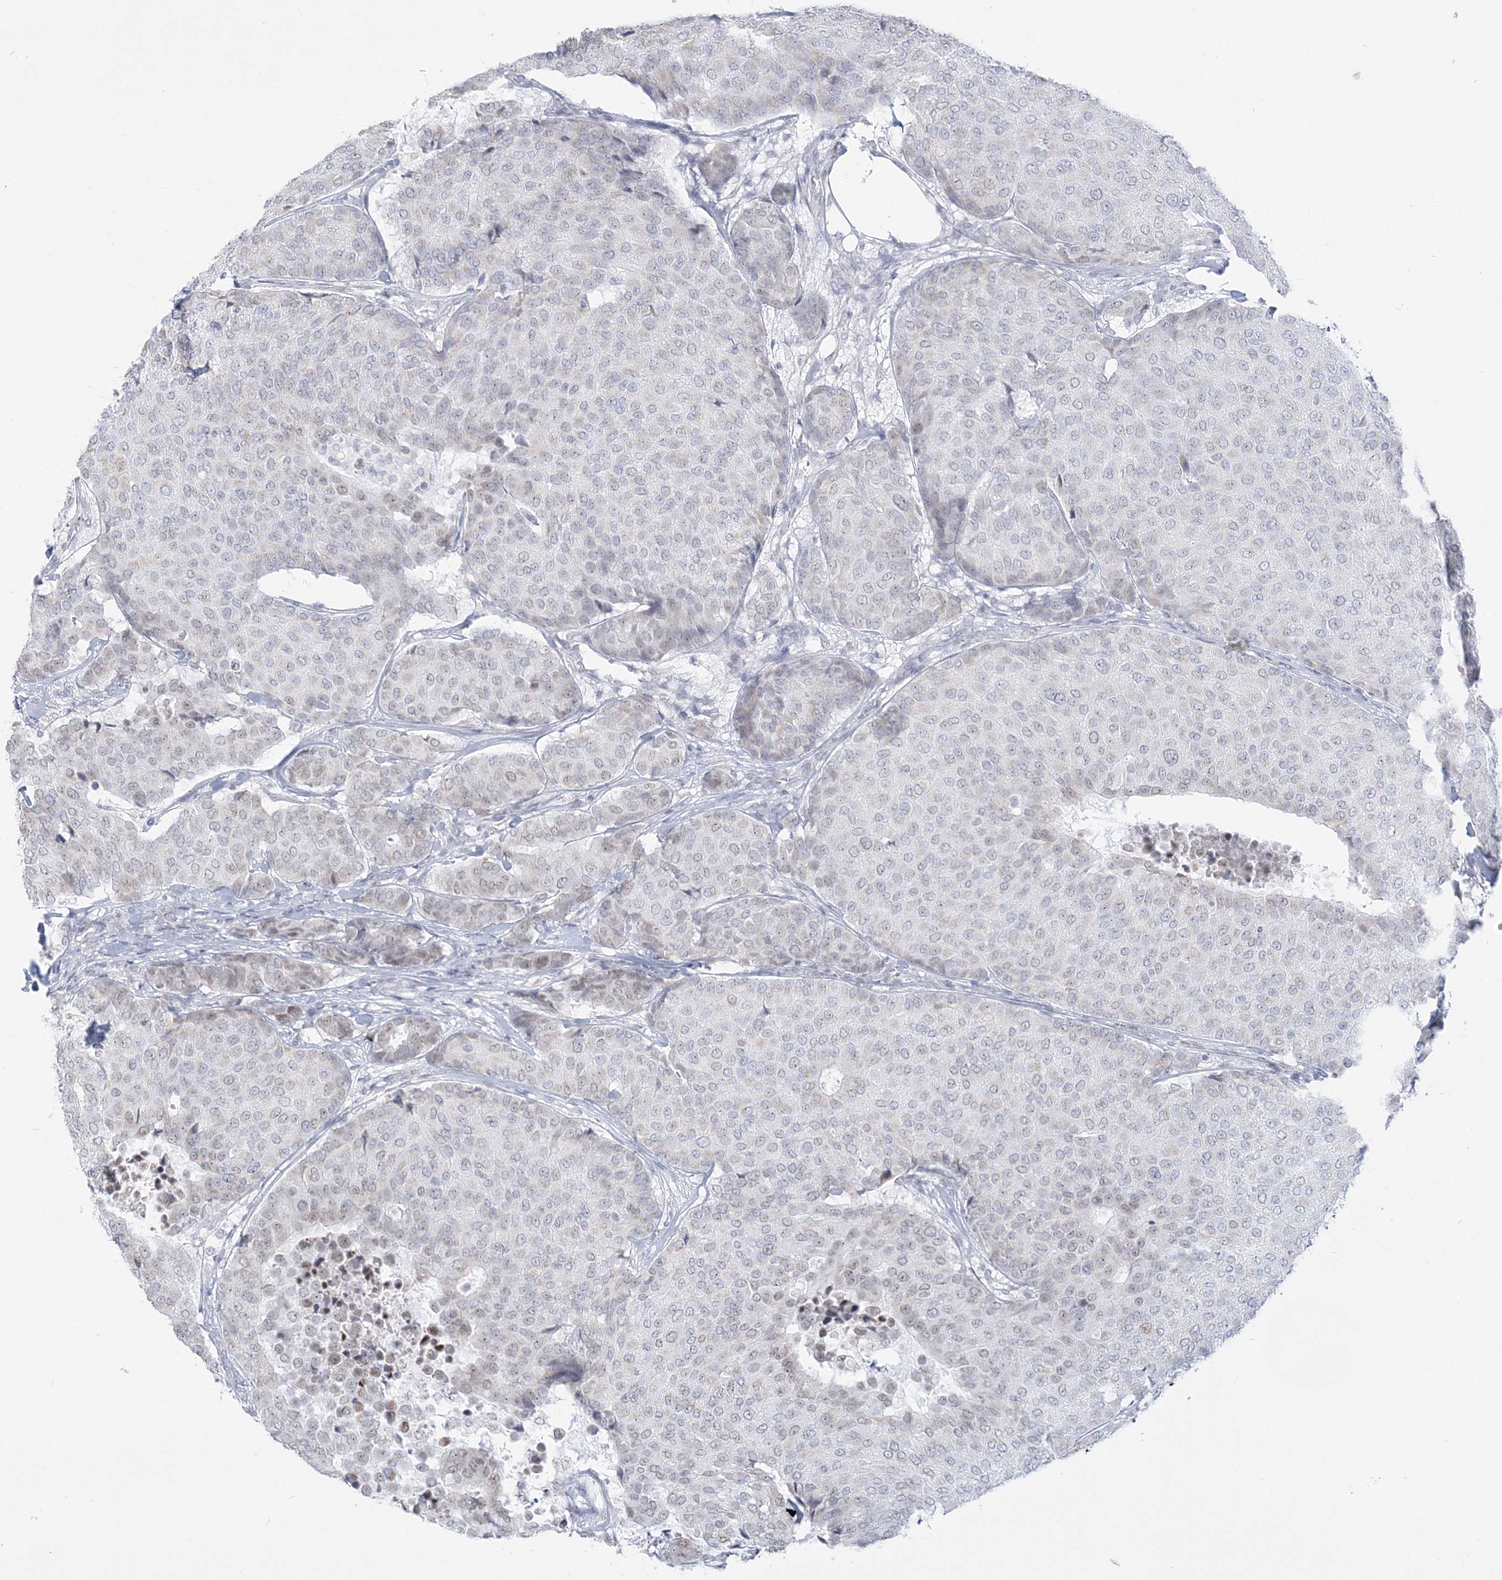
{"staining": {"intensity": "negative", "quantity": "none", "location": "none"}, "tissue": "breast cancer", "cell_type": "Tumor cells", "image_type": "cancer", "snomed": [{"axis": "morphology", "description": "Duct carcinoma"}, {"axis": "topography", "description": "Breast"}], "caption": "An image of human intraductal carcinoma (breast) is negative for staining in tumor cells.", "gene": "DDX21", "patient": {"sex": "female", "age": 75}}